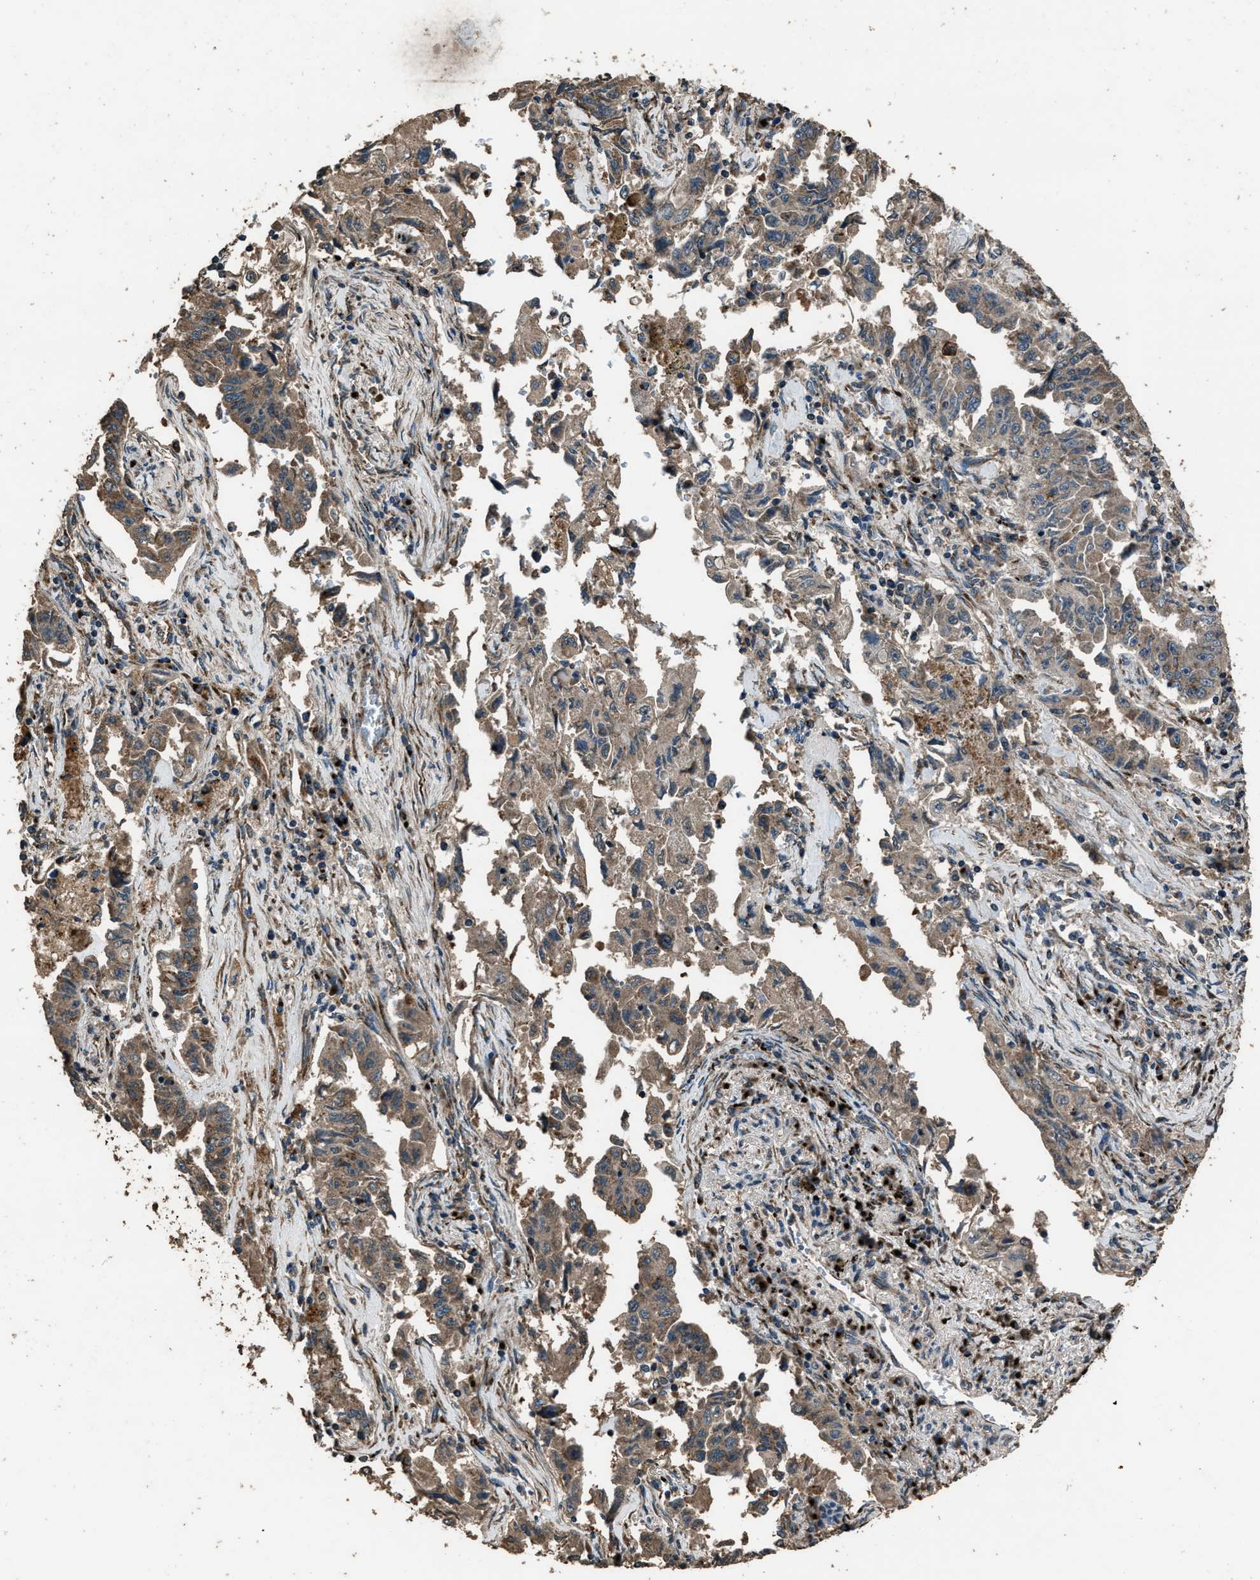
{"staining": {"intensity": "moderate", "quantity": ">75%", "location": "cytoplasmic/membranous"}, "tissue": "lung cancer", "cell_type": "Tumor cells", "image_type": "cancer", "snomed": [{"axis": "morphology", "description": "Adenocarcinoma, NOS"}, {"axis": "topography", "description": "Lung"}], "caption": "Immunohistochemistry (IHC) histopathology image of lung adenocarcinoma stained for a protein (brown), which displays medium levels of moderate cytoplasmic/membranous expression in about >75% of tumor cells.", "gene": "SLC38A10", "patient": {"sex": "female", "age": 51}}